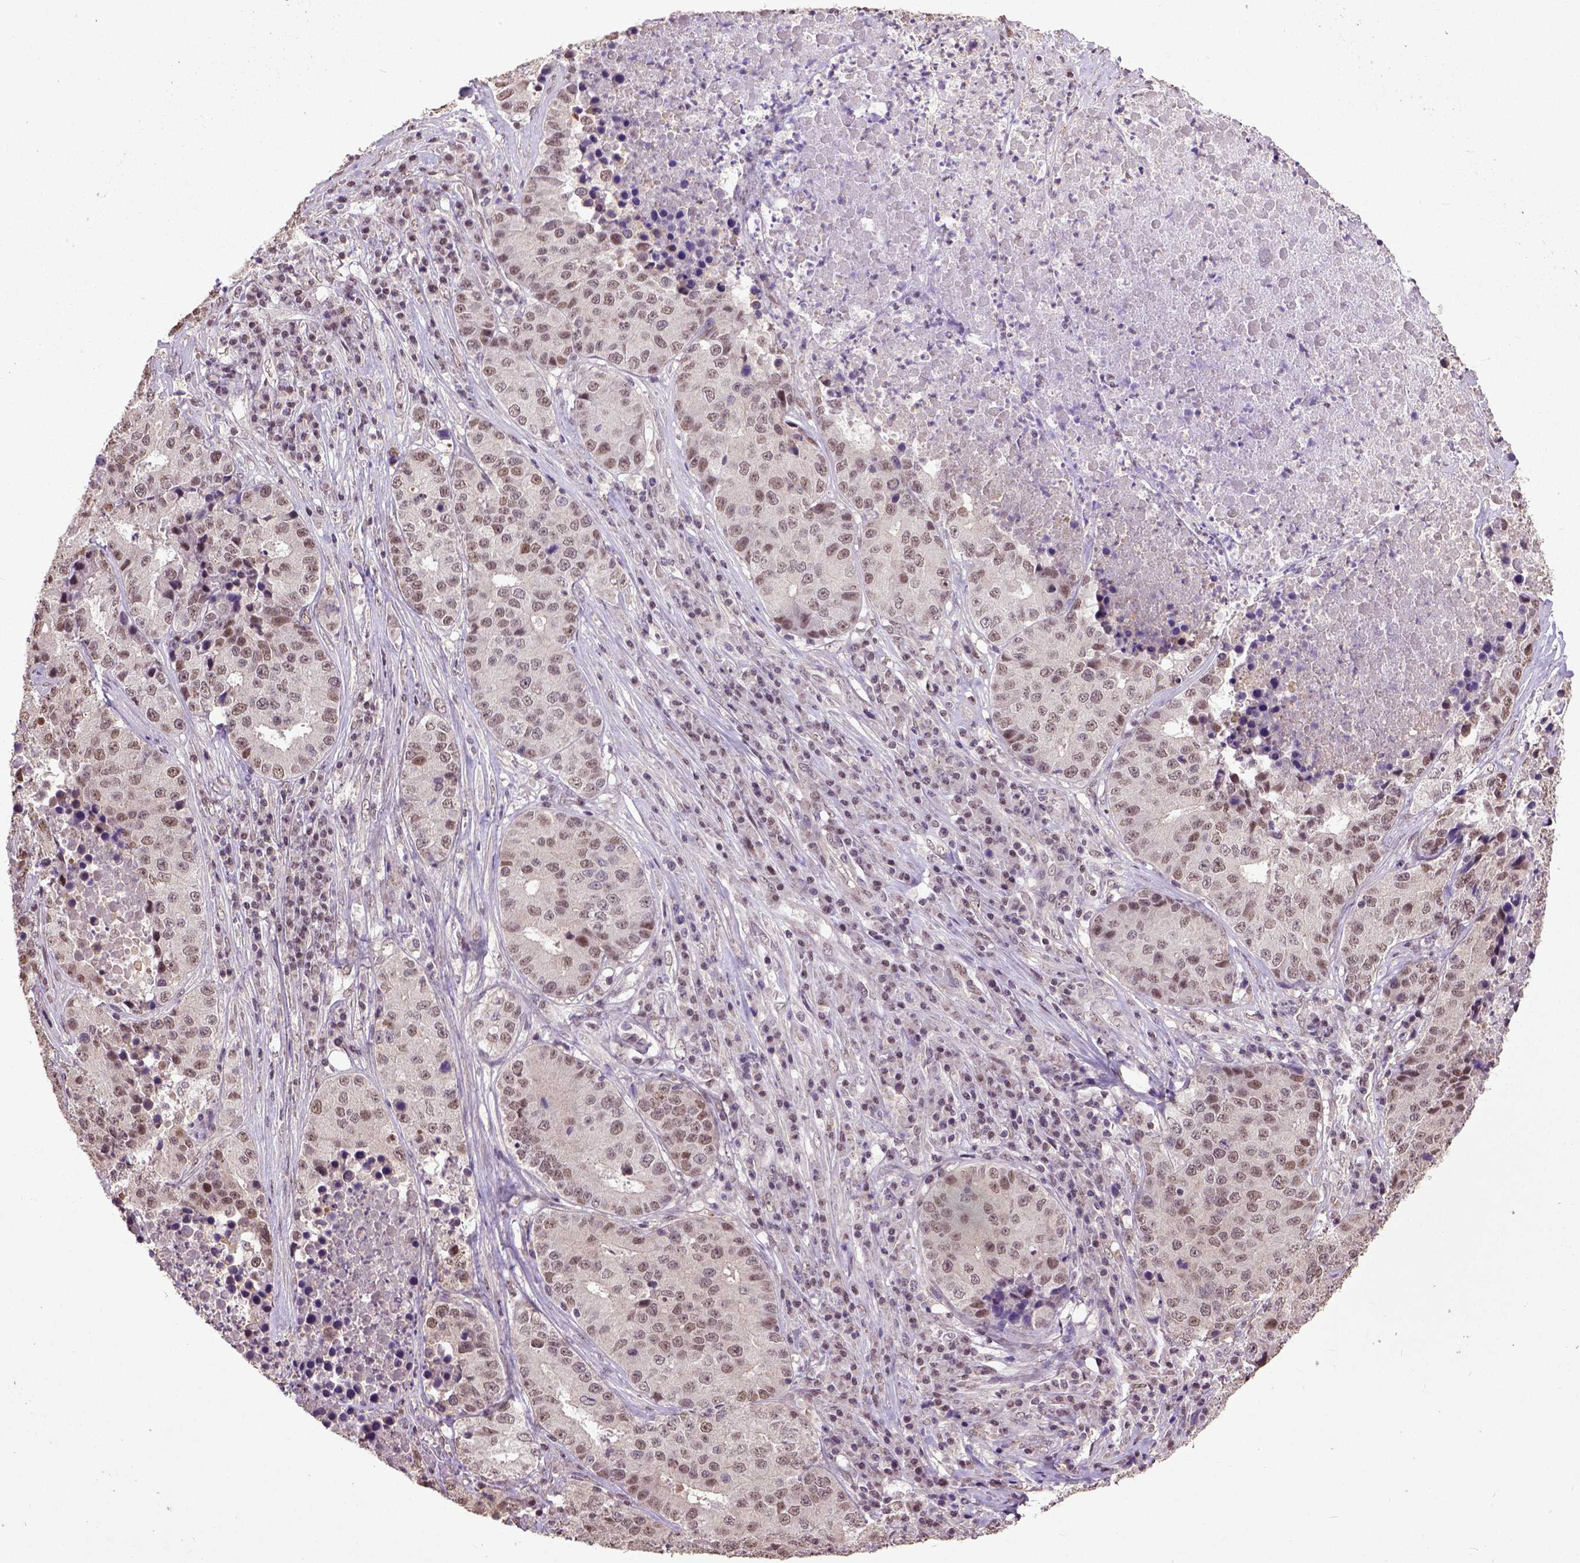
{"staining": {"intensity": "moderate", "quantity": ">75%", "location": "nuclear"}, "tissue": "stomach cancer", "cell_type": "Tumor cells", "image_type": "cancer", "snomed": [{"axis": "morphology", "description": "Adenocarcinoma, NOS"}, {"axis": "topography", "description": "Stomach"}], "caption": "Tumor cells demonstrate moderate nuclear positivity in about >75% of cells in stomach adenocarcinoma.", "gene": "UBA3", "patient": {"sex": "male", "age": 71}}